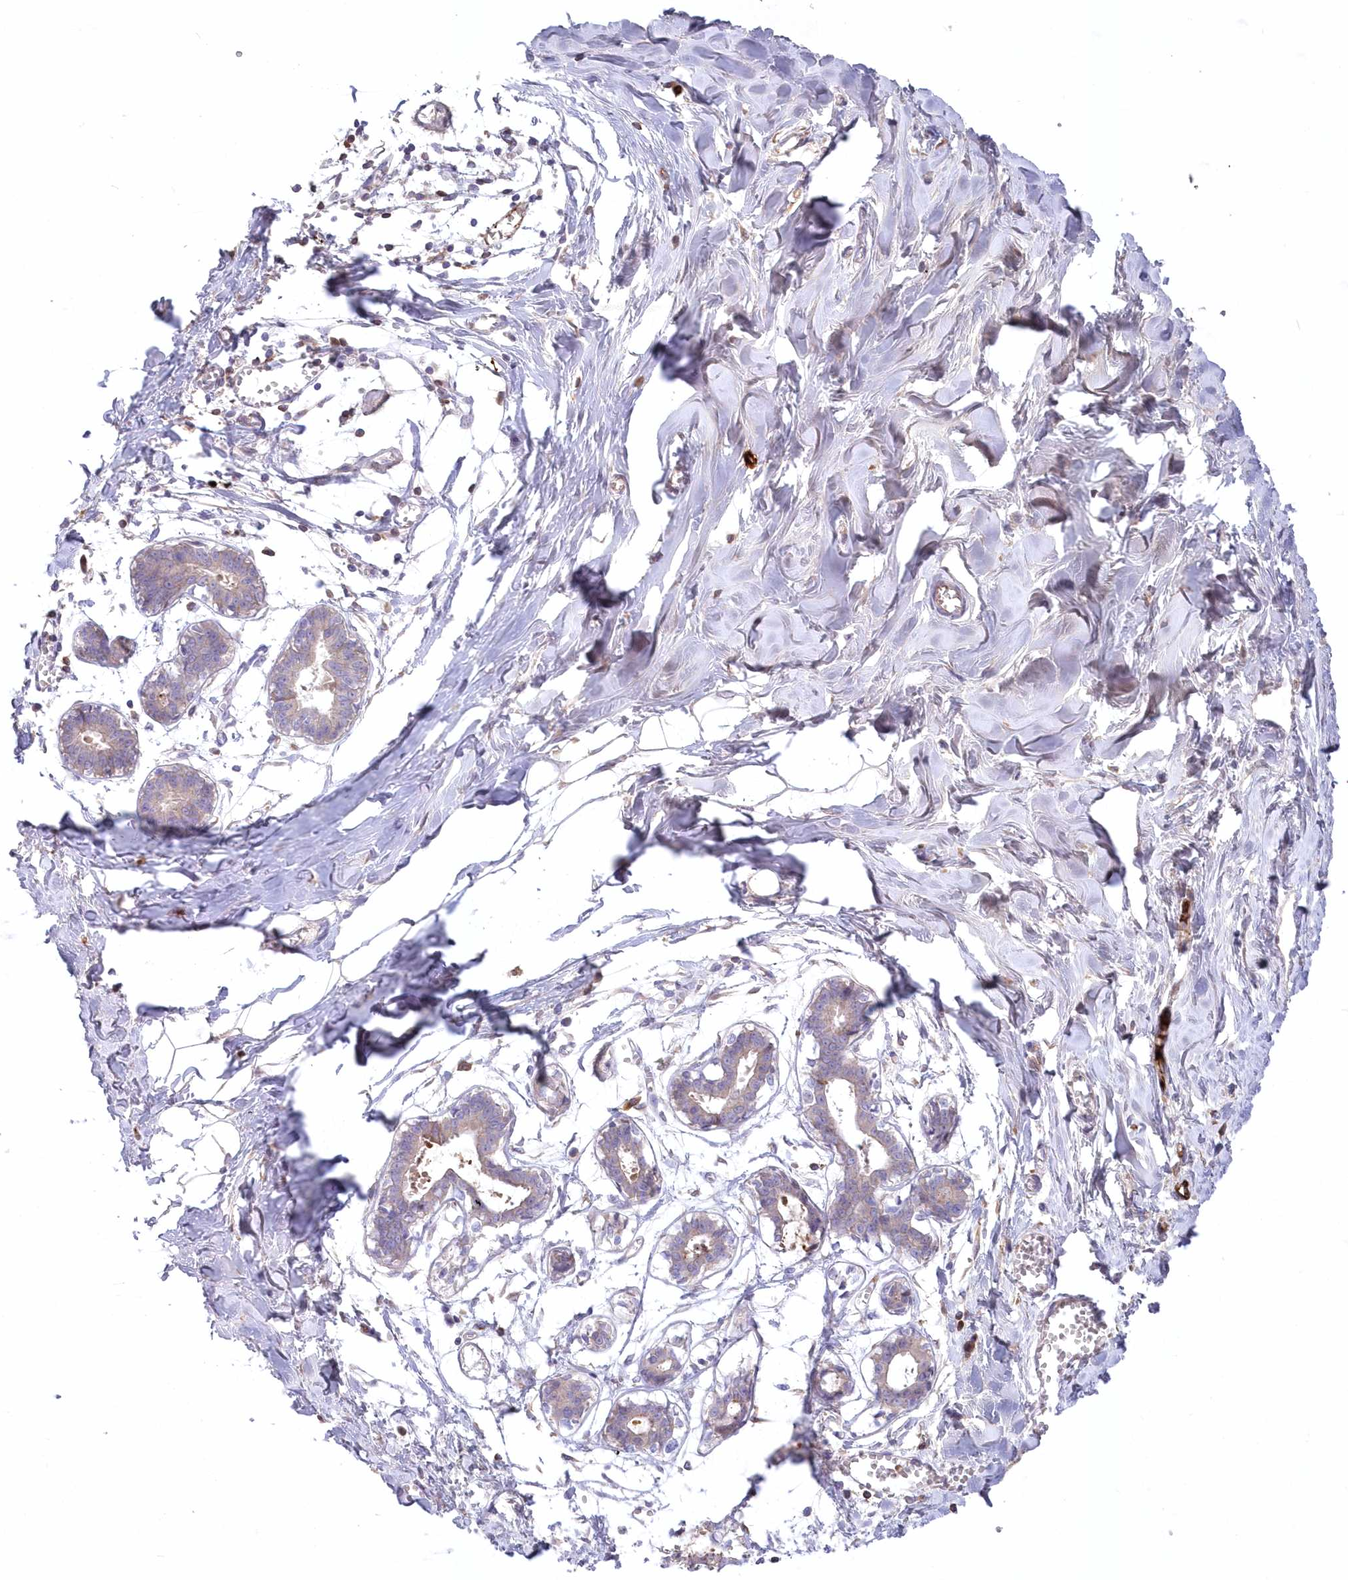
{"staining": {"intensity": "negative", "quantity": "none", "location": "none"}, "tissue": "breast", "cell_type": "Adipocytes", "image_type": "normal", "snomed": [{"axis": "morphology", "description": "Normal tissue, NOS"}, {"axis": "topography", "description": "Breast"}], "caption": "Immunohistochemistry image of unremarkable breast: human breast stained with DAB reveals no significant protein positivity in adipocytes. (Immunohistochemistry, brightfield microscopy, high magnification).", "gene": "WBP1L", "patient": {"sex": "female", "age": 27}}